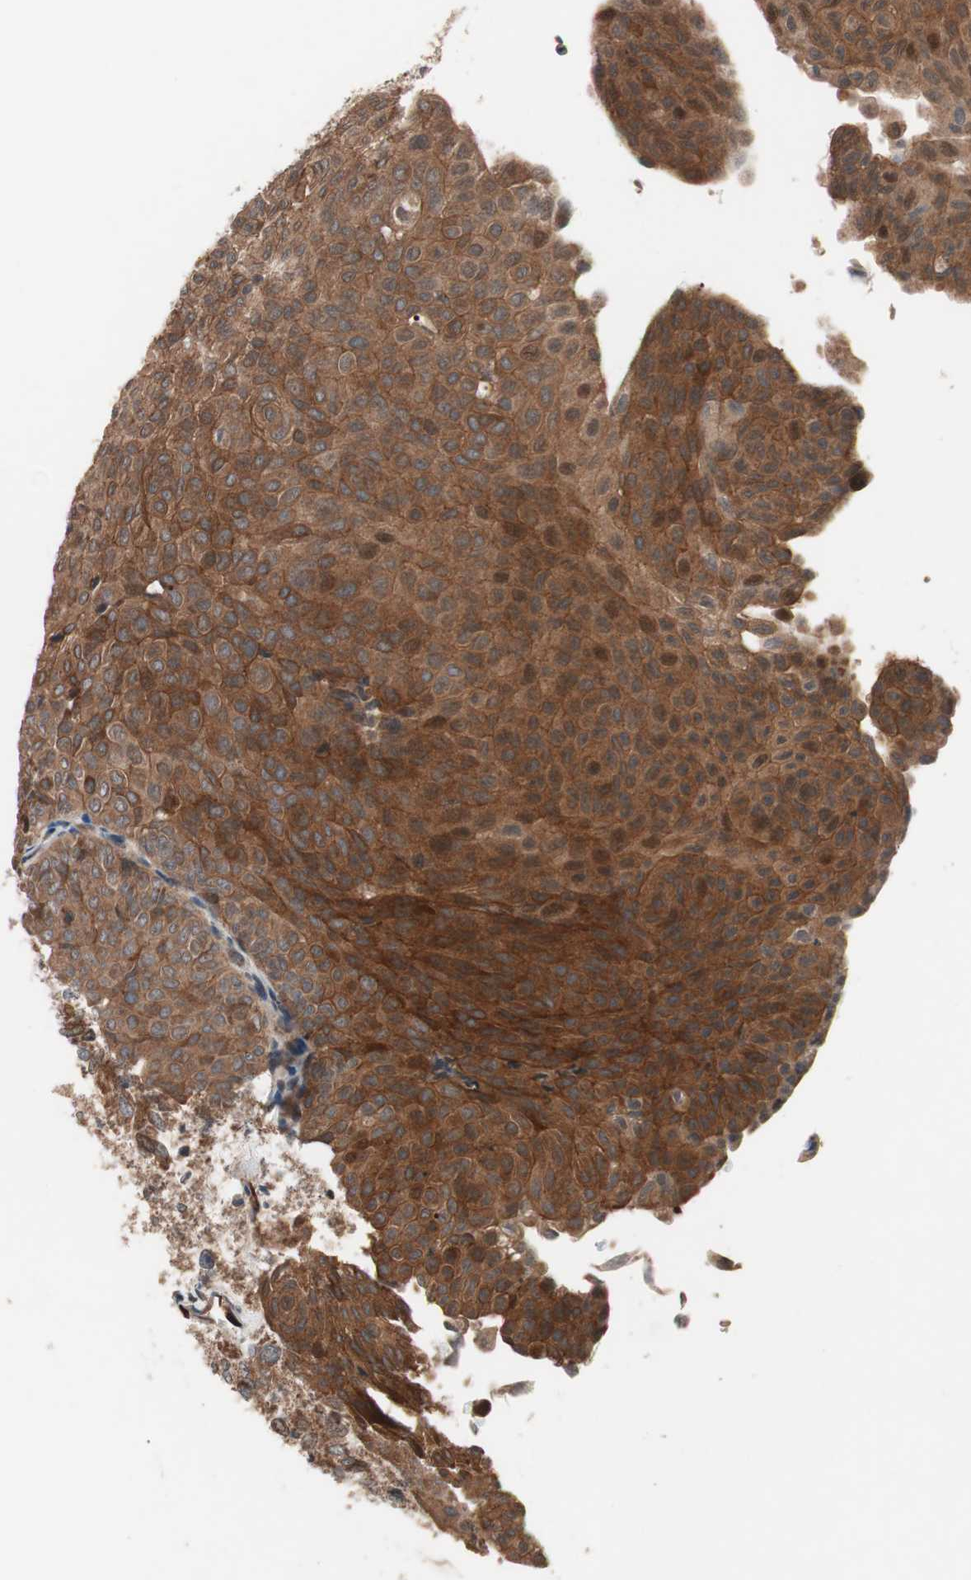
{"staining": {"intensity": "strong", "quantity": ">75%", "location": "cytoplasmic/membranous,nuclear"}, "tissue": "urothelial cancer", "cell_type": "Tumor cells", "image_type": "cancer", "snomed": [{"axis": "morphology", "description": "Urothelial carcinoma, Low grade"}, {"axis": "topography", "description": "Urinary bladder"}], "caption": "The photomicrograph shows staining of low-grade urothelial carcinoma, revealing strong cytoplasmic/membranous and nuclear protein staining (brown color) within tumor cells. The protein is stained brown, and the nuclei are stained in blue (DAB (3,3'-diaminobenzidine) IHC with brightfield microscopy, high magnification).", "gene": "NF2", "patient": {"sex": "male", "age": 78}}